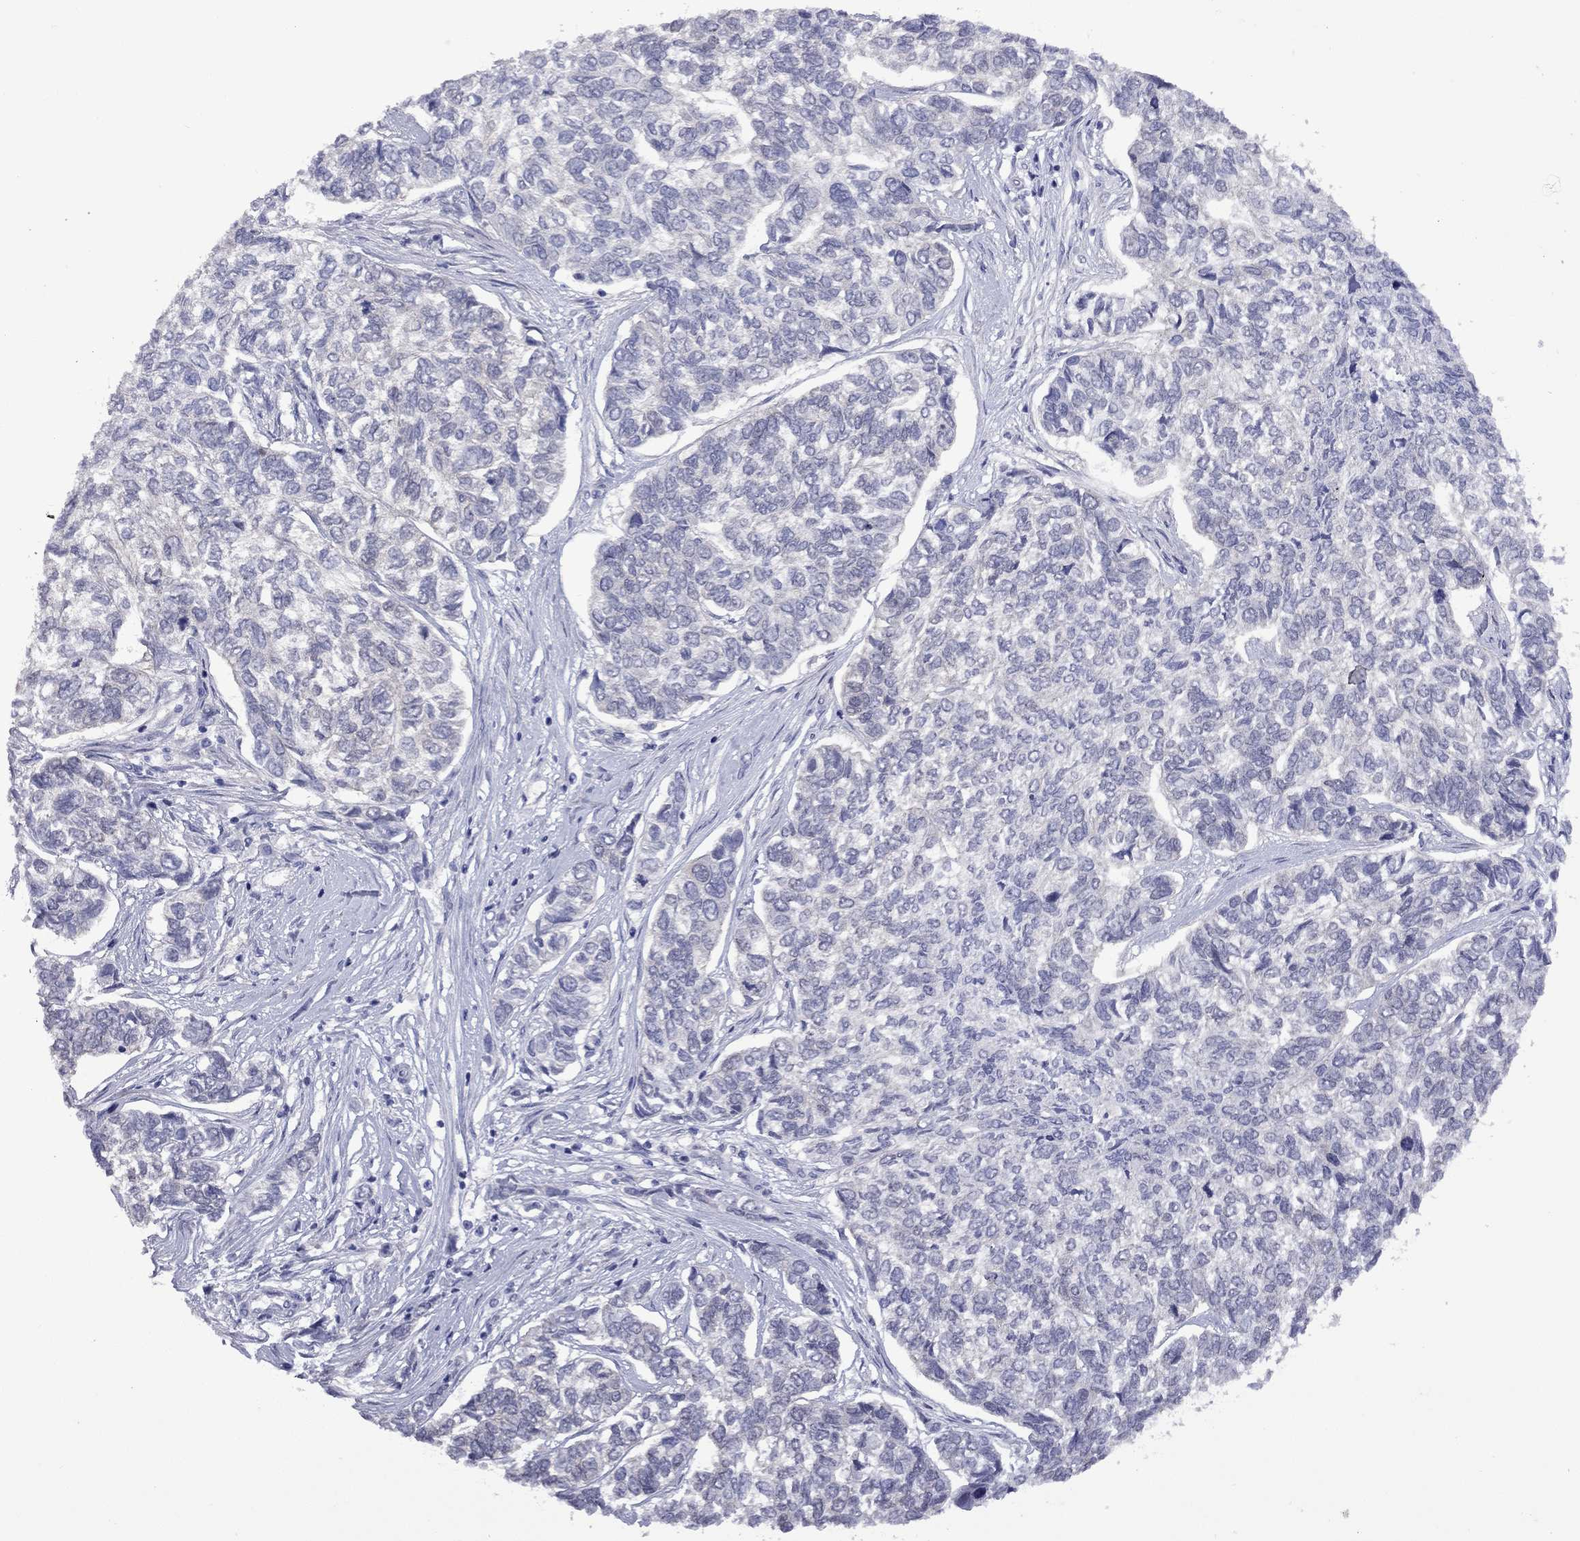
{"staining": {"intensity": "negative", "quantity": "none", "location": "none"}, "tissue": "skin cancer", "cell_type": "Tumor cells", "image_type": "cancer", "snomed": [{"axis": "morphology", "description": "Basal cell carcinoma"}, {"axis": "topography", "description": "Skin"}], "caption": "Immunohistochemistry (IHC) of human skin cancer displays no expression in tumor cells.", "gene": "CTNNBIP1", "patient": {"sex": "female", "age": 65}}